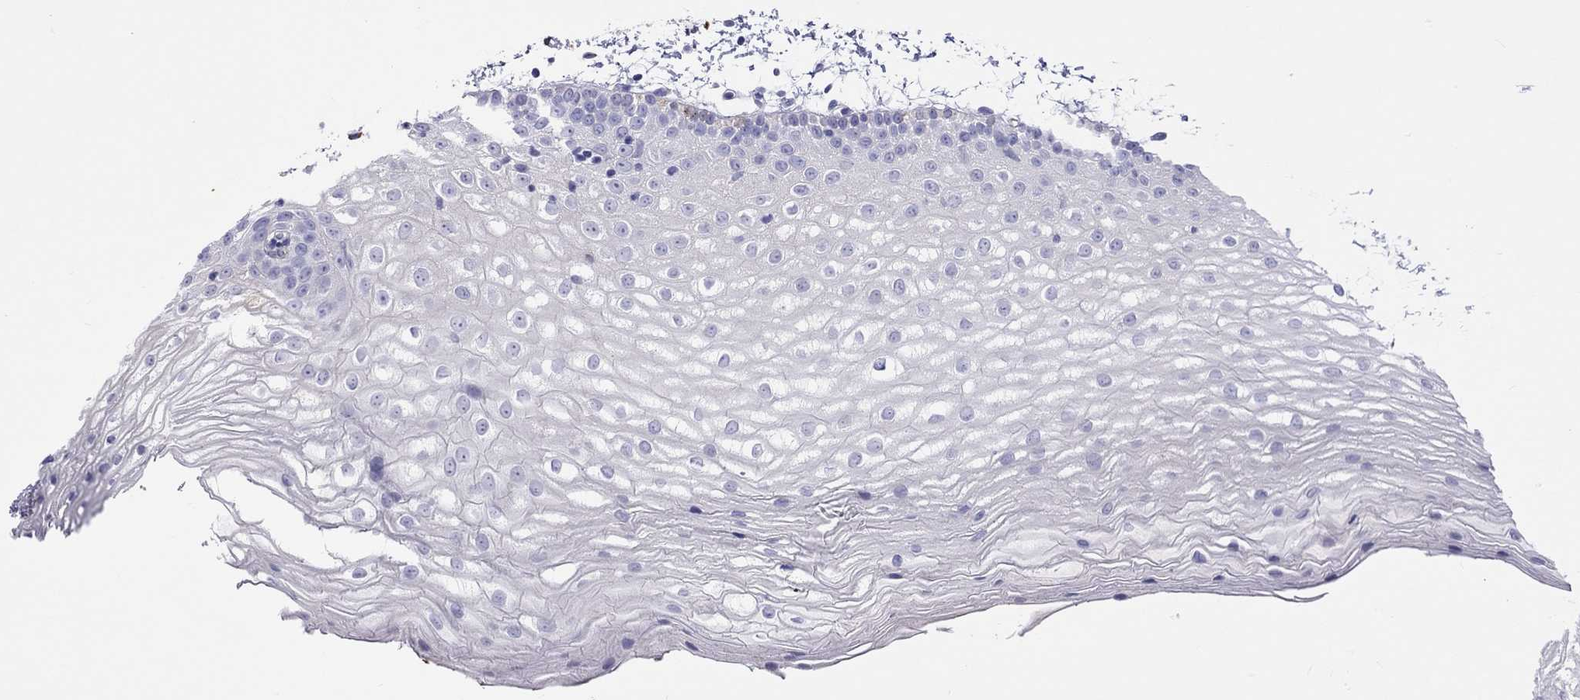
{"staining": {"intensity": "negative", "quantity": "none", "location": "none"}, "tissue": "oral mucosa", "cell_type": "Squamous epithelial cells", "image_type": "normal", "snomed": [{"axis": "morphology", "description": "Normal tissue, NOS"}, {"axis": "topography", "description": "Oral tissue"}], "caption": "Immunohistochemical staining of normal oral mucosa exhibits no significant staining in squamous epithelial cells. The staining was performed using DAB (3,3'-diaminobenzidine) to visualize the protein expression in brown, while the nuclei were stained in blue with hematoxylin (Magnification: 20x).", "gene": "SERPINA3", "patient": {"sex": "male", "age": 72}}